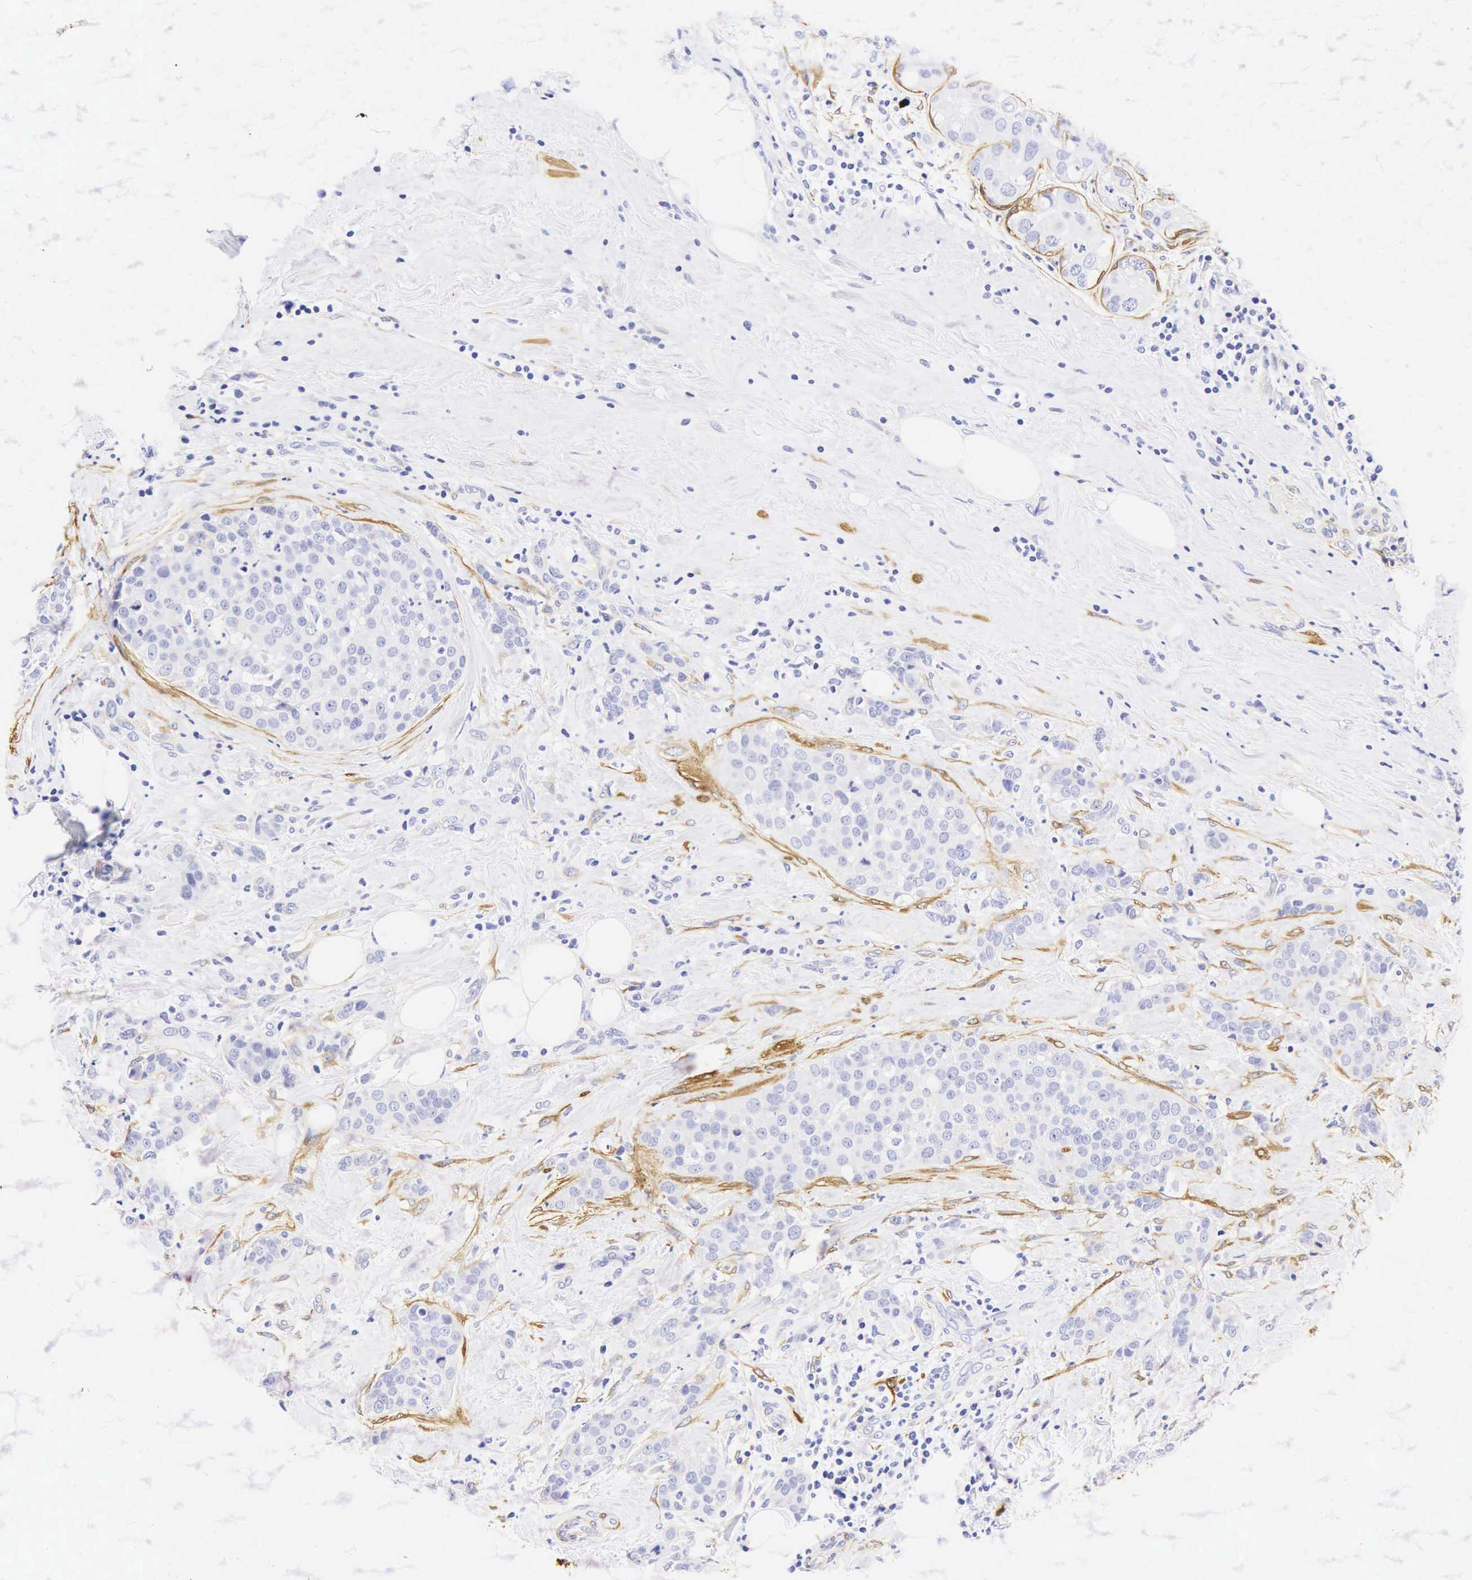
{"staining": {"intensity": "negative", "quantity": "none", "location": "none"}, "tissue": "breast cancer", "cell_type": "Tumor cells", "image_type": "cancer", "snomed": [{"axis": "morphology", "description": "Duct carcinoma"}, {"axis": "topography", "description": "Breast"}], "caption": "This micrograph is of breast infiltrating ductal carcinoma stained with IHC to label a protein in brown with the nuclei are counter-stained blue. There is no staining in tumor cells. (Brightfield microscopy of DAB (3,3'-diaminobenzidine) immunohistochemistry at high magnification).", "gene": "CNN1", "patient": {"sex": "female", "age": 45}}